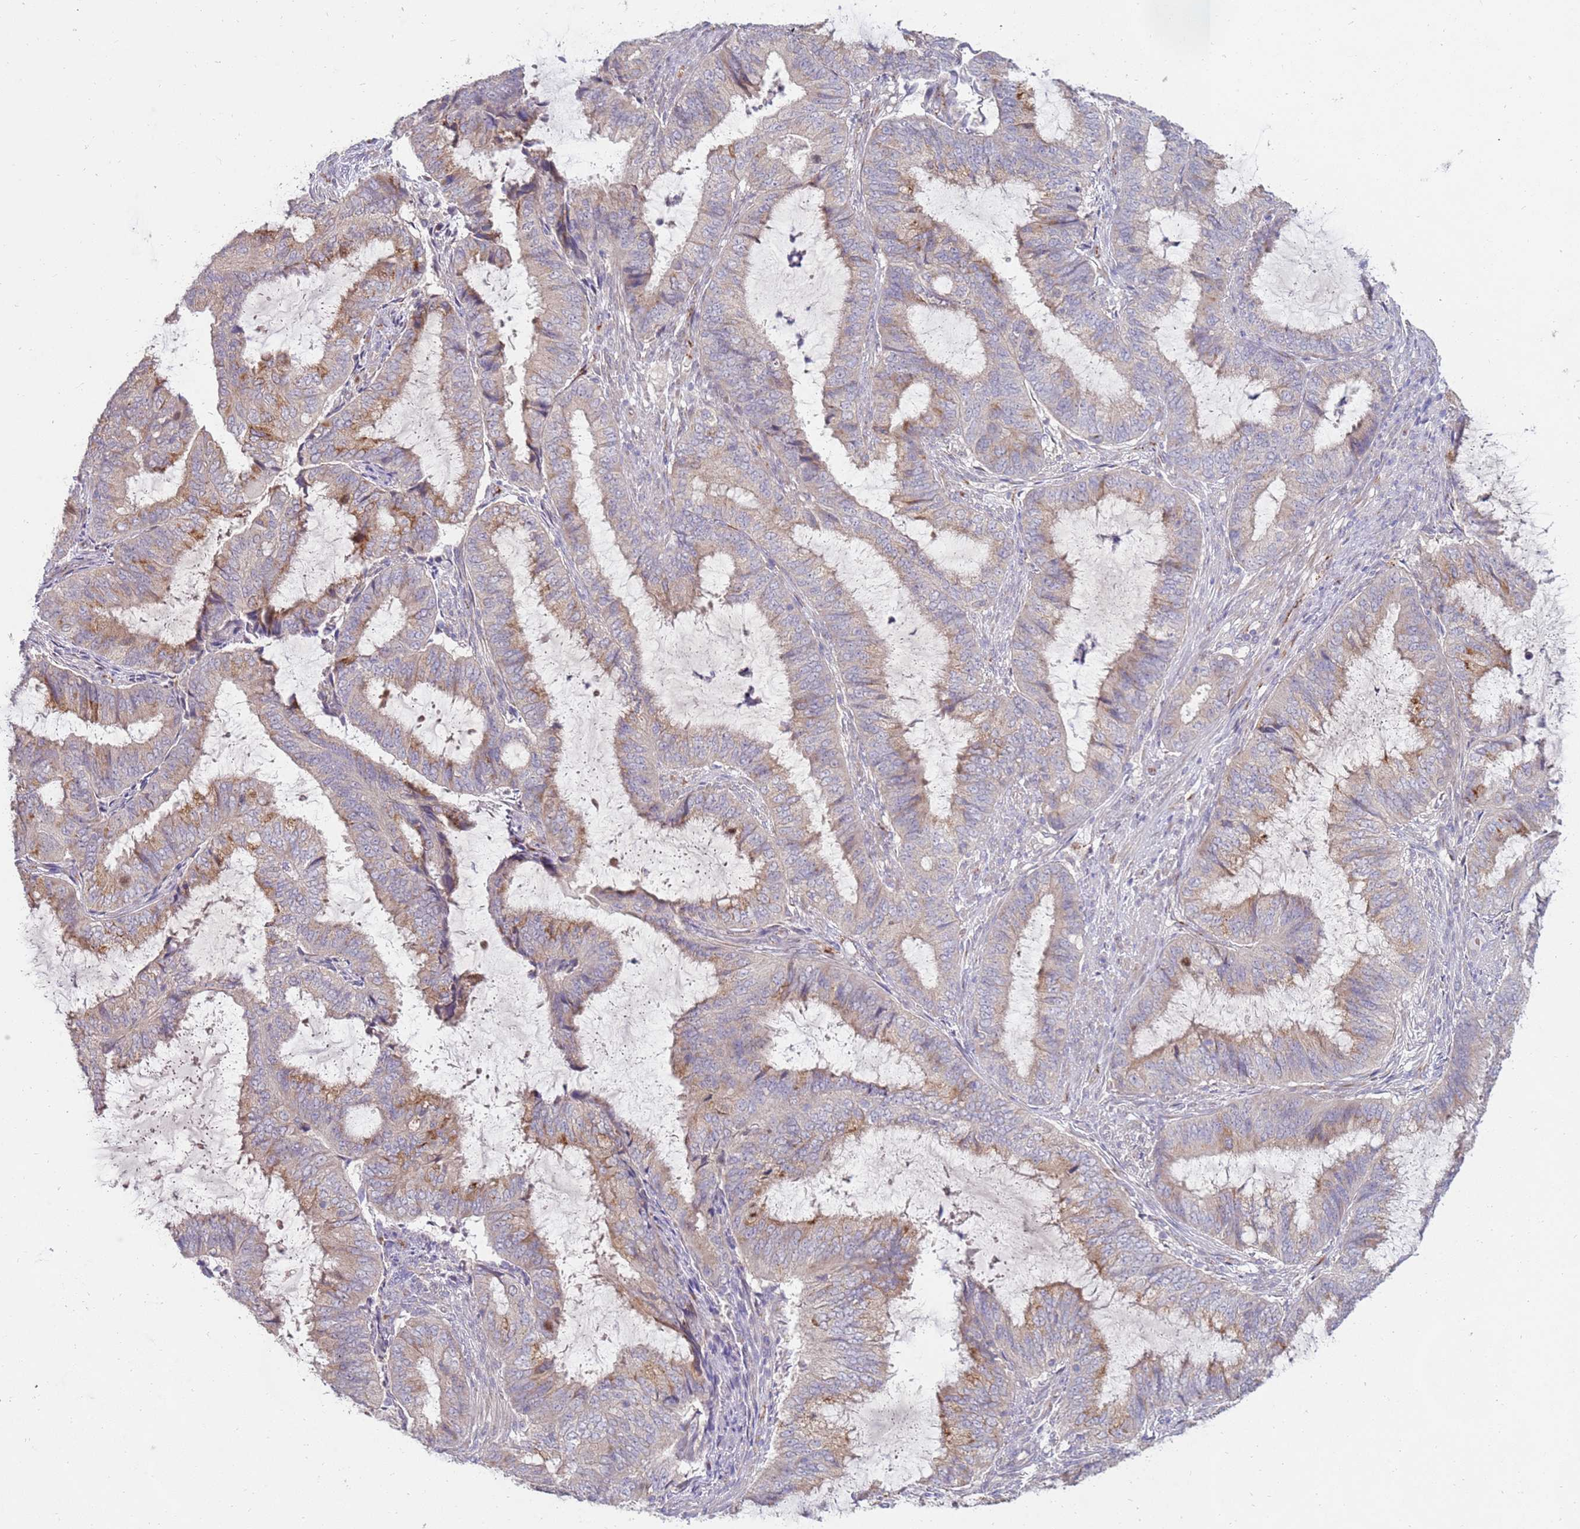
{"staining": {"intensity": "moderate", "quantity": "25%-75%", "location": "cytoplasmic/membranous"}, "tissue": "endometrial cancer", "cell_type": "Tumor cells", "image_type": "cancer", "snomed": [{"axis": "morphology", "description": "Adenocarcinoma, NOS"}, {"axis": "topography", "description": "Endometrium"}], "caption": "Human adenocarcinoma (endometrial) stained with a protein marker shows moderate staining in tumor cells.", "gene": "NMUR2", "patient": {"sex": "female", "age": 51}}